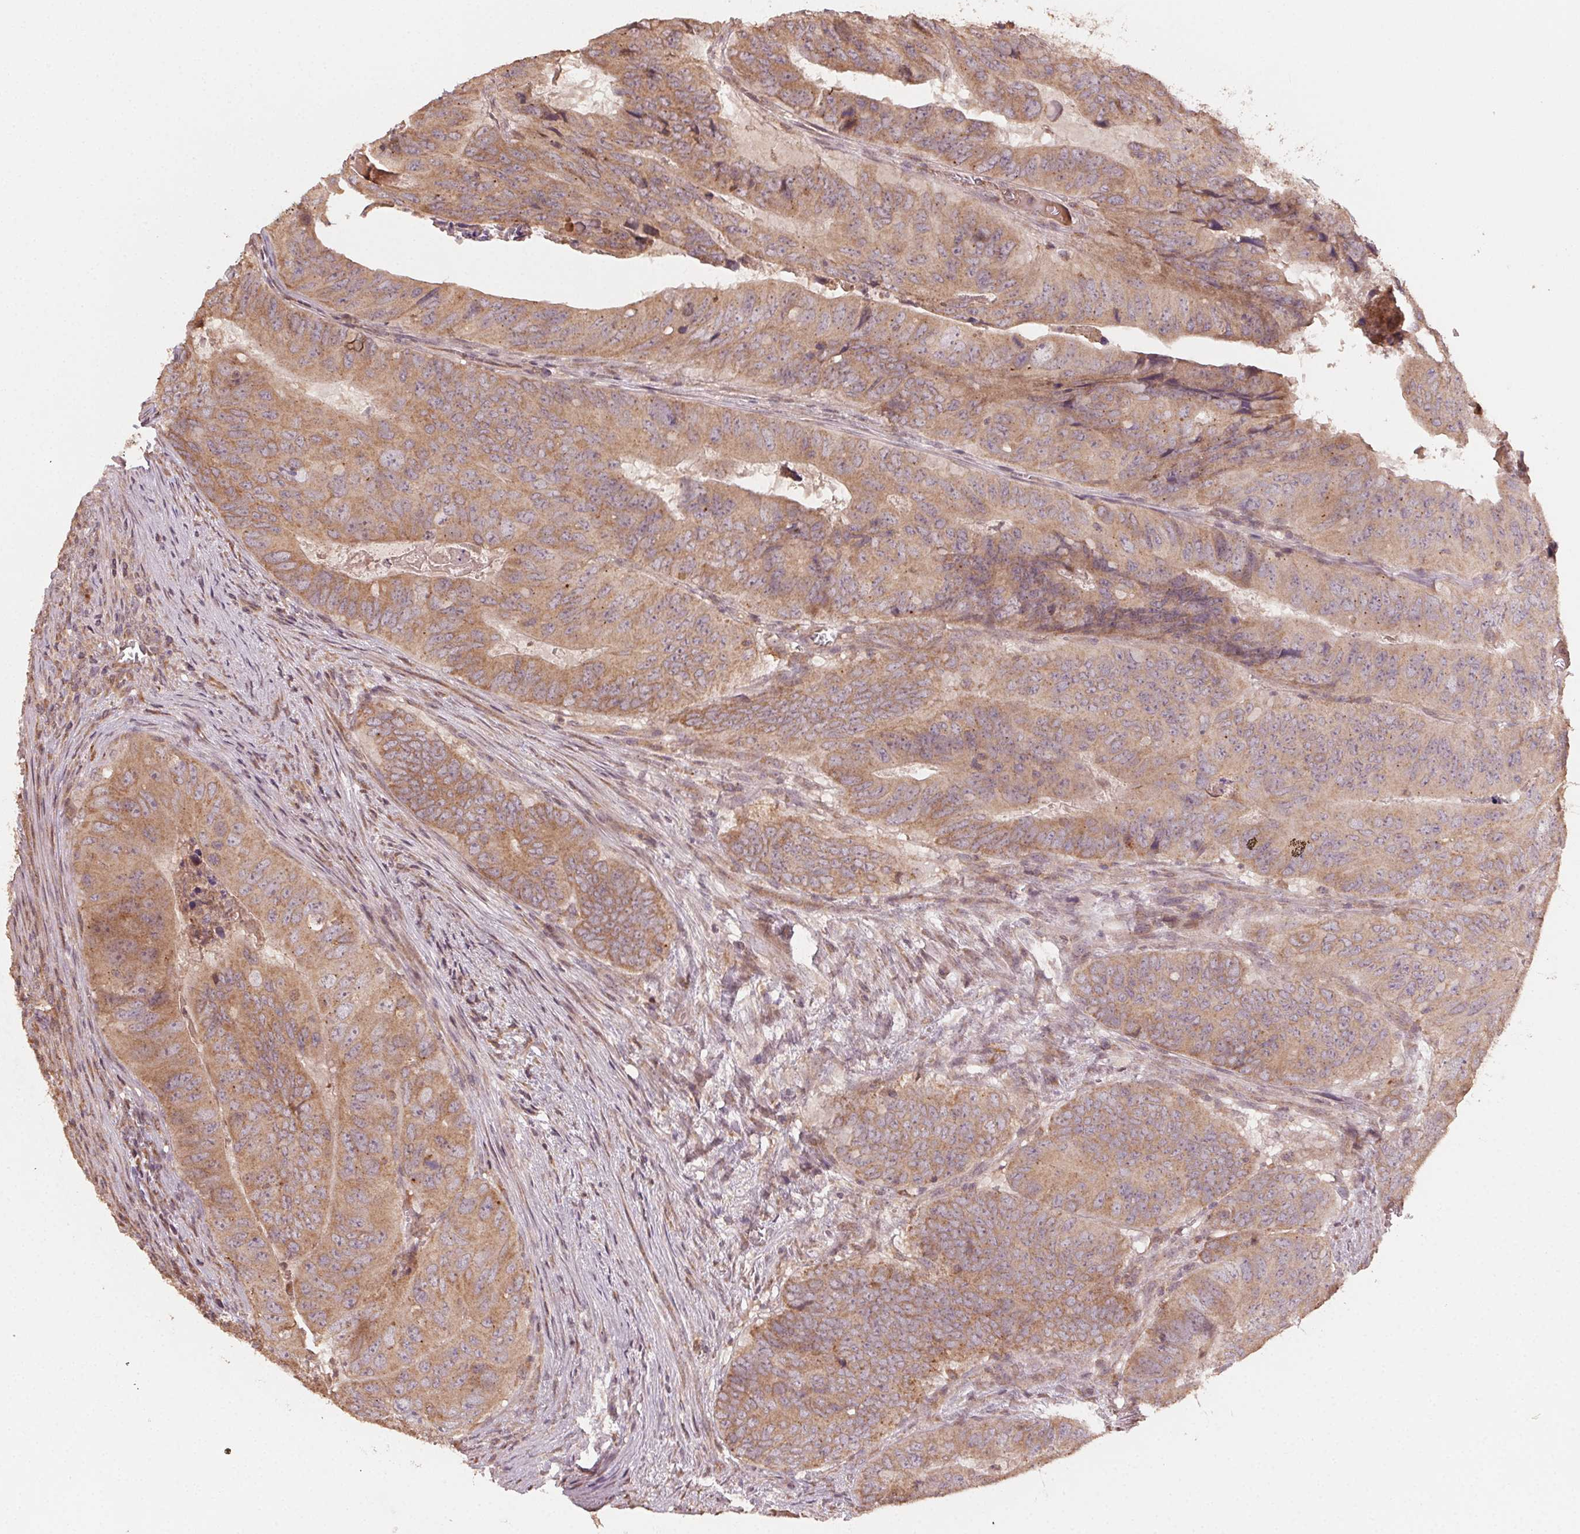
{"staining": {"intensity": "moderate", "quantity": ">75%", "location": "cytoplasmic/membranous"}, "tissue": "colorectal cancer", "cell_type": "Tumor cells", "image_type": "cancer", "snomed": [{"axis": "morphology", "description": "Adenocarcinoma, NOS"}, {"axis": "topography", "description": "Colon"}], "caption": "A brown stain shows moderate cytoplasmic/membranous positivity of a protein in colorectal cancer tumor cells.", "gene": "WBP2", "patient": {"sex": "male", "age": 79}}